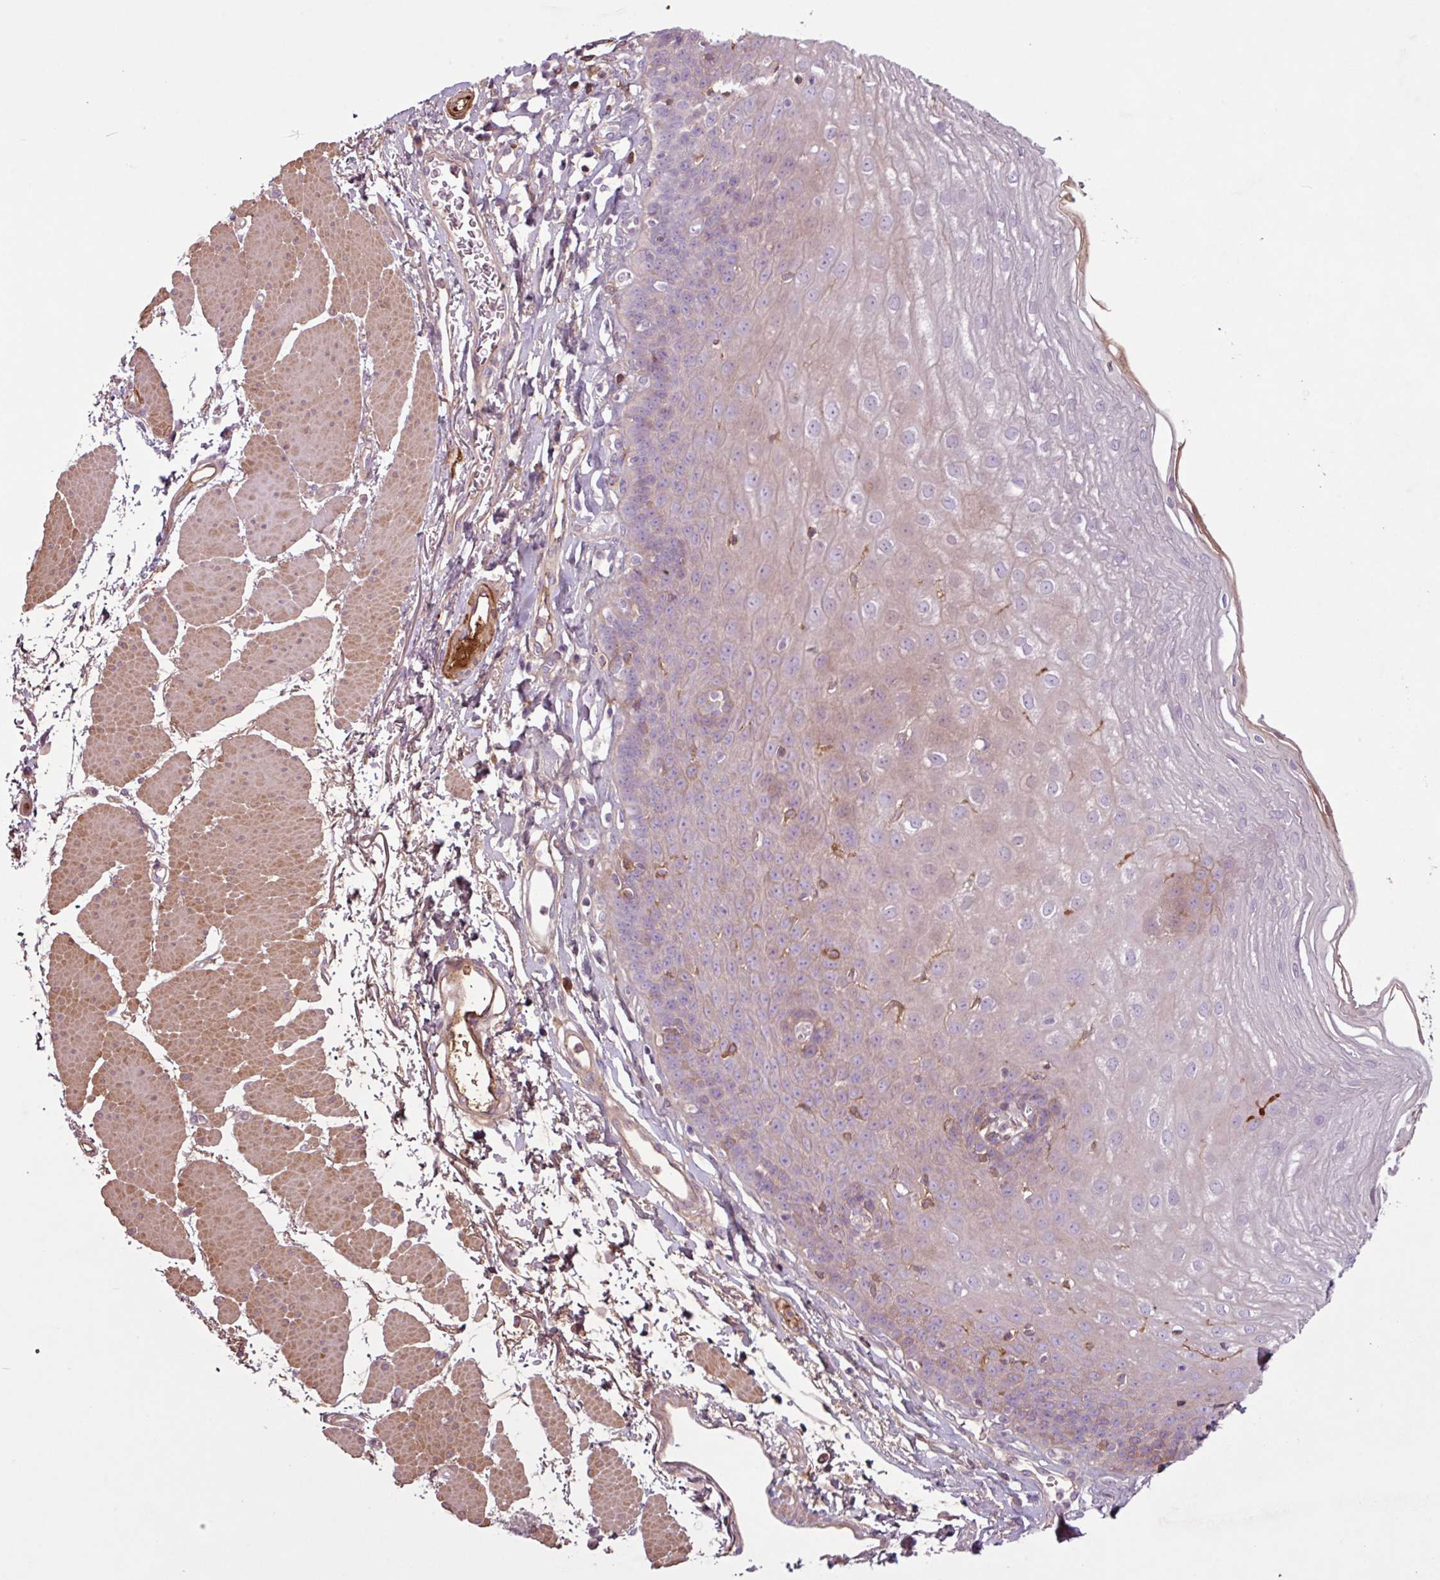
{"staining": {"intensity": "weak", "quantity": "<25%", "location": "cytoplasmic/membranous"}, "tissue": "esophagus", "cell_type": "Squamous epithelial cells", "image_type": "normal", "snomed": [{"axis": "morphology", "description": "Normal tissue, NOS"}, {"axis": "topography", "description": "Esophagus"}], "caption": "DAB immunohistochemical staining of benign esophagus demonstrates no significant positivity in squamous epithelial cells. (DAB (3,3'-diaminobenzidine) immunohistochemistry visualized using brightfield microscopy, high magnification).", "gene": "C4A", "patient": {"sex": "female", "age": 81}}